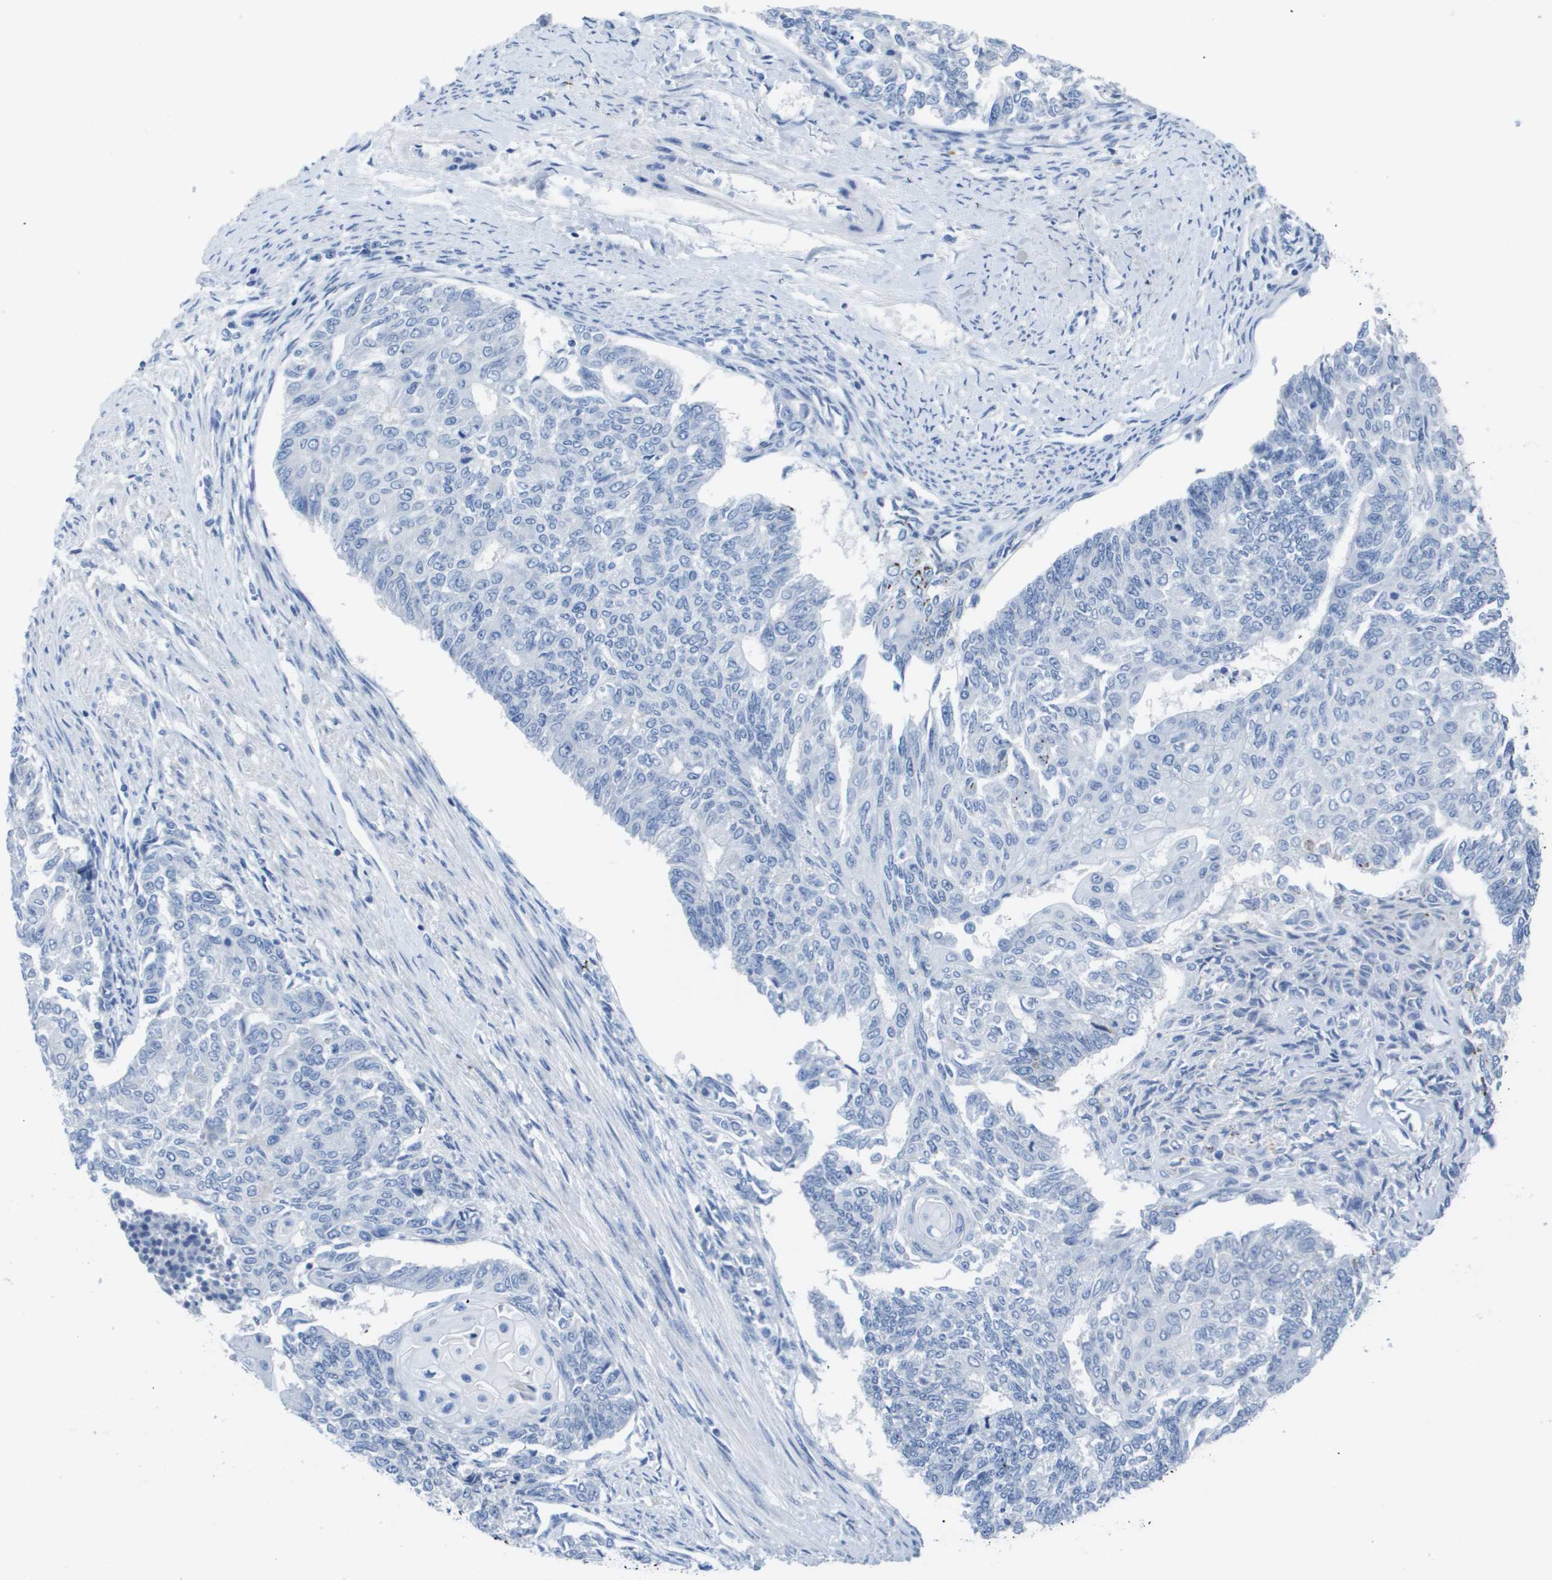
{"staining": {"intensity": "negative", "quantity": "none", "location": "none"}, "tissue": "endometrial cancer", "cell_type": "Tumor cells", "image_type": "cancer", "snomed": [{"axis": "morphology", "description": "Adenocarcinoma, NOS"}, {"axis": "topography", "description": "Endometrium"}], "caption": "DAB immunohistochemical staining of endometrial cancer (adenocarcinoma) reveals no significant staining in tumor cells.", "gene": "MS4A1", "patient": {"sex": "female", "age": 32}}